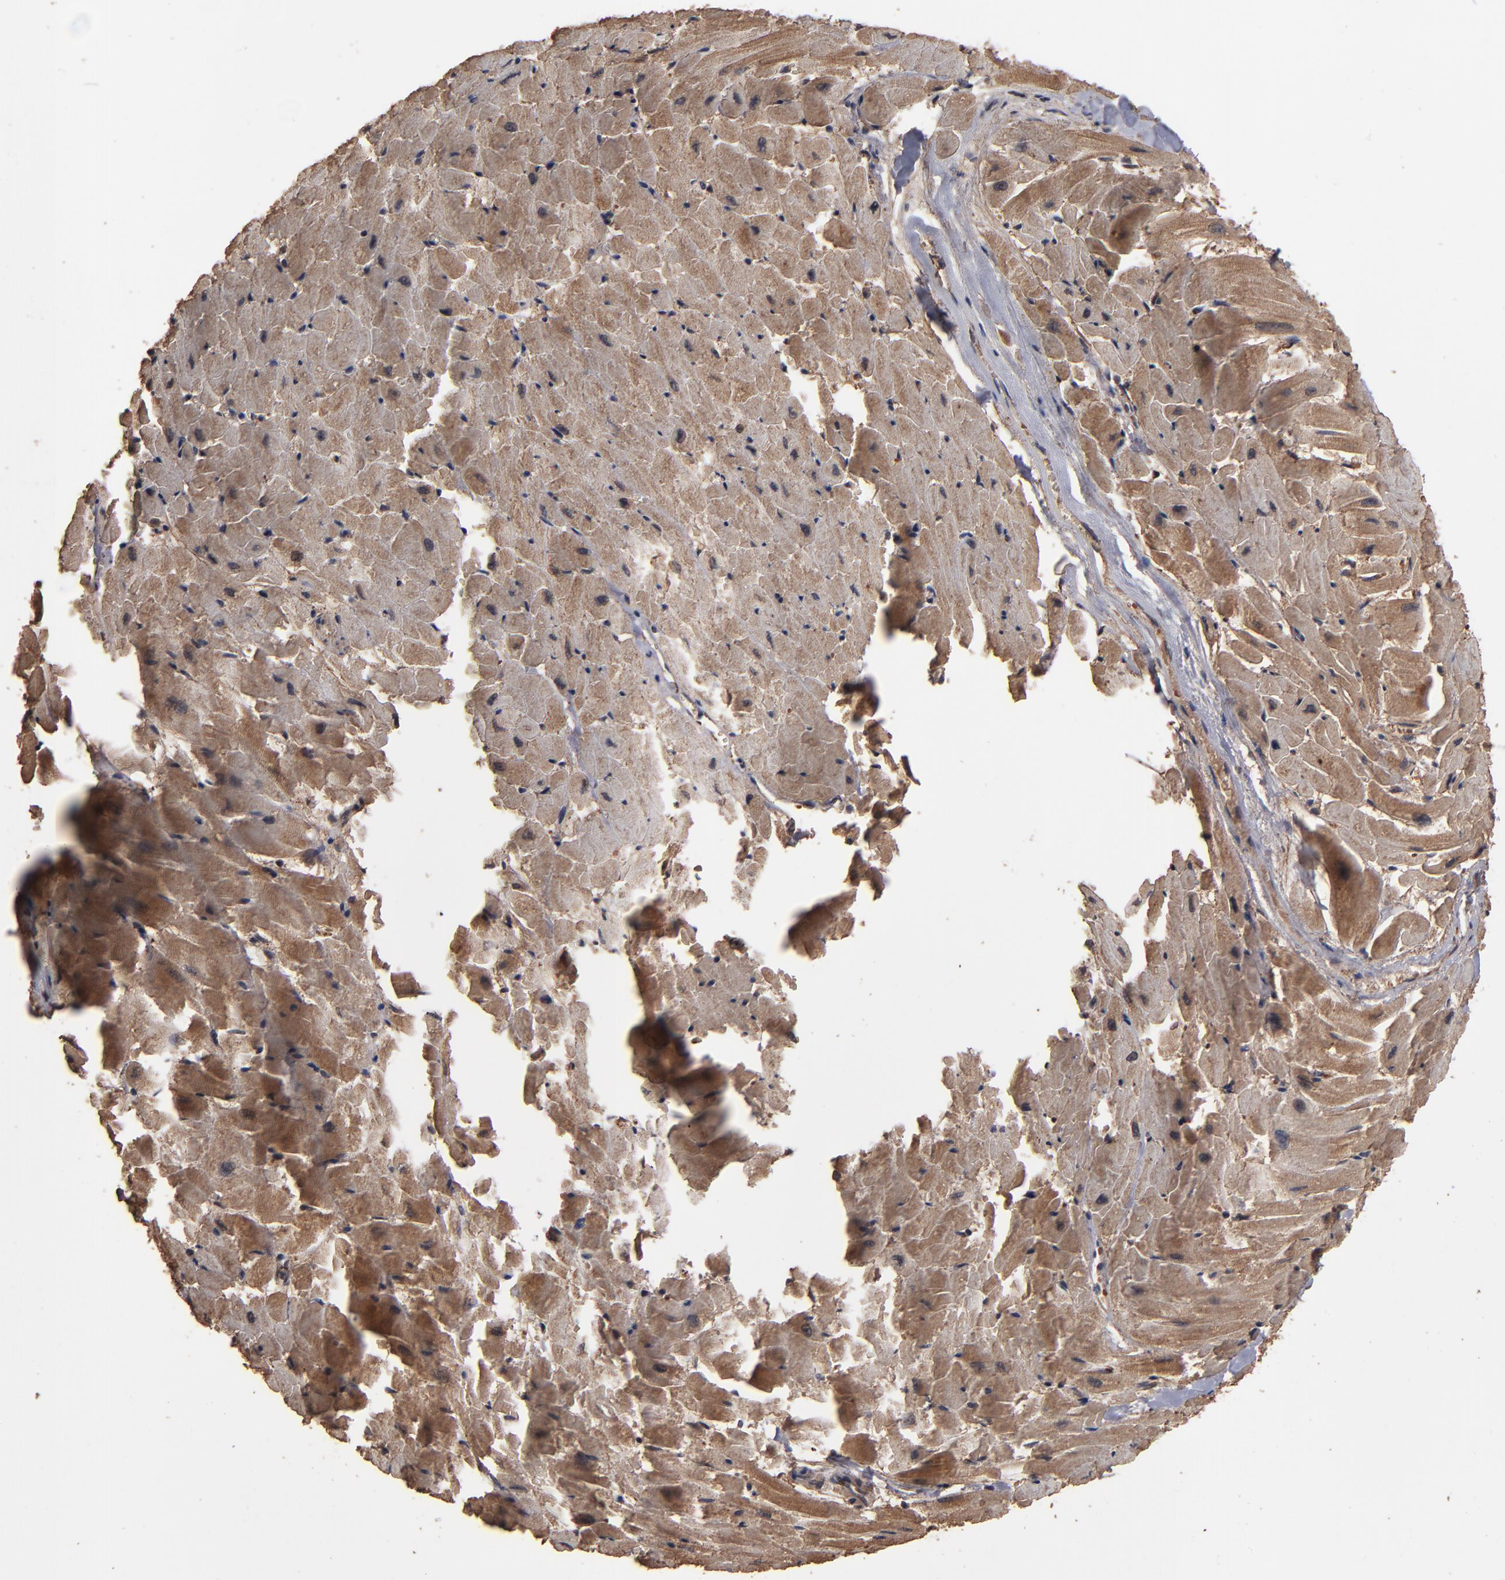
{"staining": {"intensity": "weak", "quantity": "25%-75%", "location": "cytoplasmic/membranous"}, "tissue": "heart muscle", "cell_type": "Cardiomyocytes", "image_type": "normal", "snomed": [{"axis": "morphology", "description": "Normal tissue, NOS"}, {"axis": "topography", "description": "Heart"}], "caption": "An image showing weak cytoplasmic/membranous expression in approximately 25%-75% of cardiomyocytes in normal heart muscle, as visualized by brown immunohistochemical staining.", "gene": "NXF2B", "patient": {"sex": "female", "age": 19}}